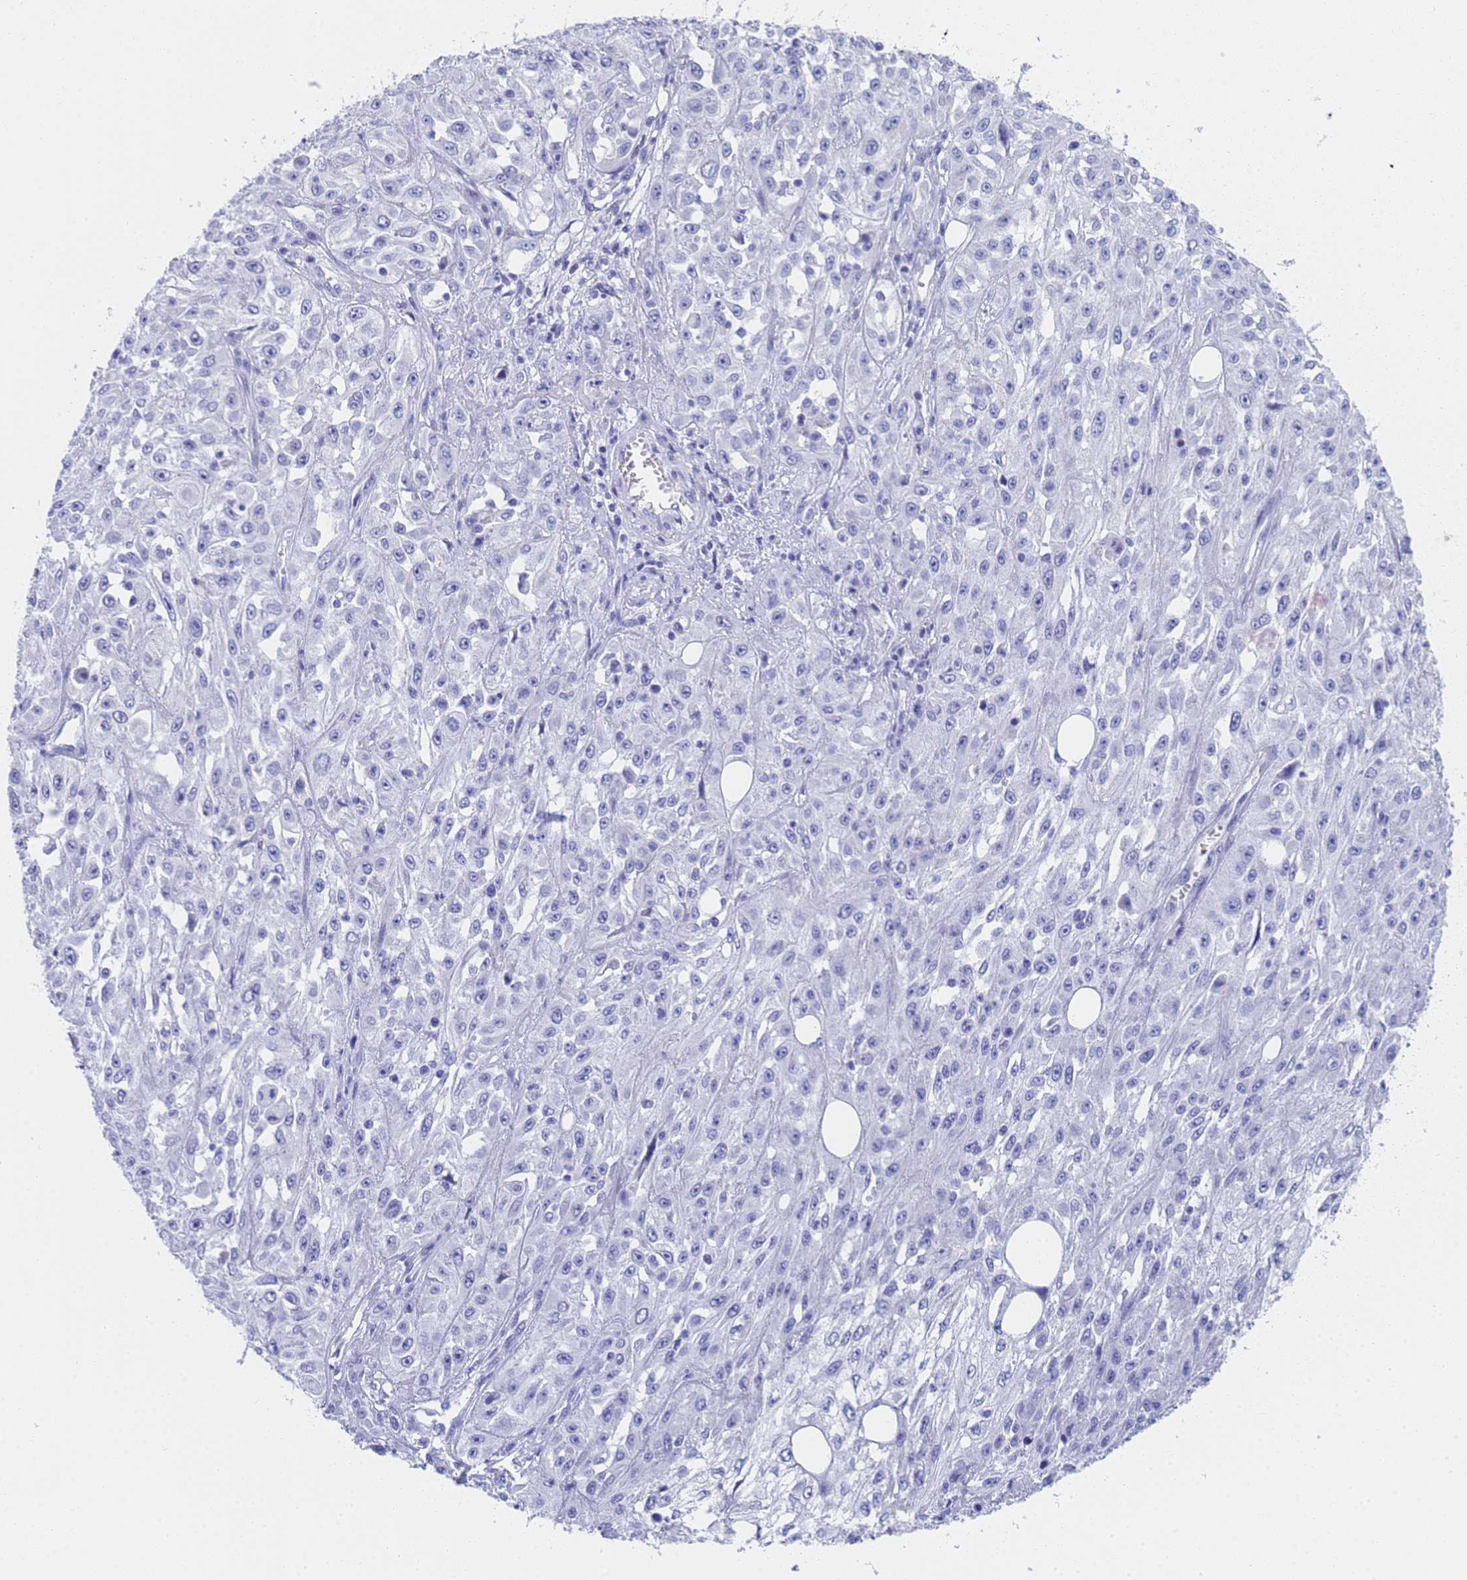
{"staining": {"intensity": "negative", "quantity": "none", "location": "none"}, "tissue": "skin cancer", "cell_type": "Tumor cells", "image_type": "cancer", "snomed": [{"axis": "morphology", "description": "Squamous cell carcinoma, NOS"}, {"axis": "morphology", "description": "Squamous cell carcinoma, metastatic, NOS"}, {"axis": "topography", "description": "Skin"}, {"axis": "topography", "description": "Lymph node"}], "caption": "Immunohistochemistry (IHC) histopathology image of human skin squamous cell carcinoma stained for a protein (brown), which reveals no positivity in tumor cells.", "gene": "STATH", "patient": {"sex": "male", "age": 75}}